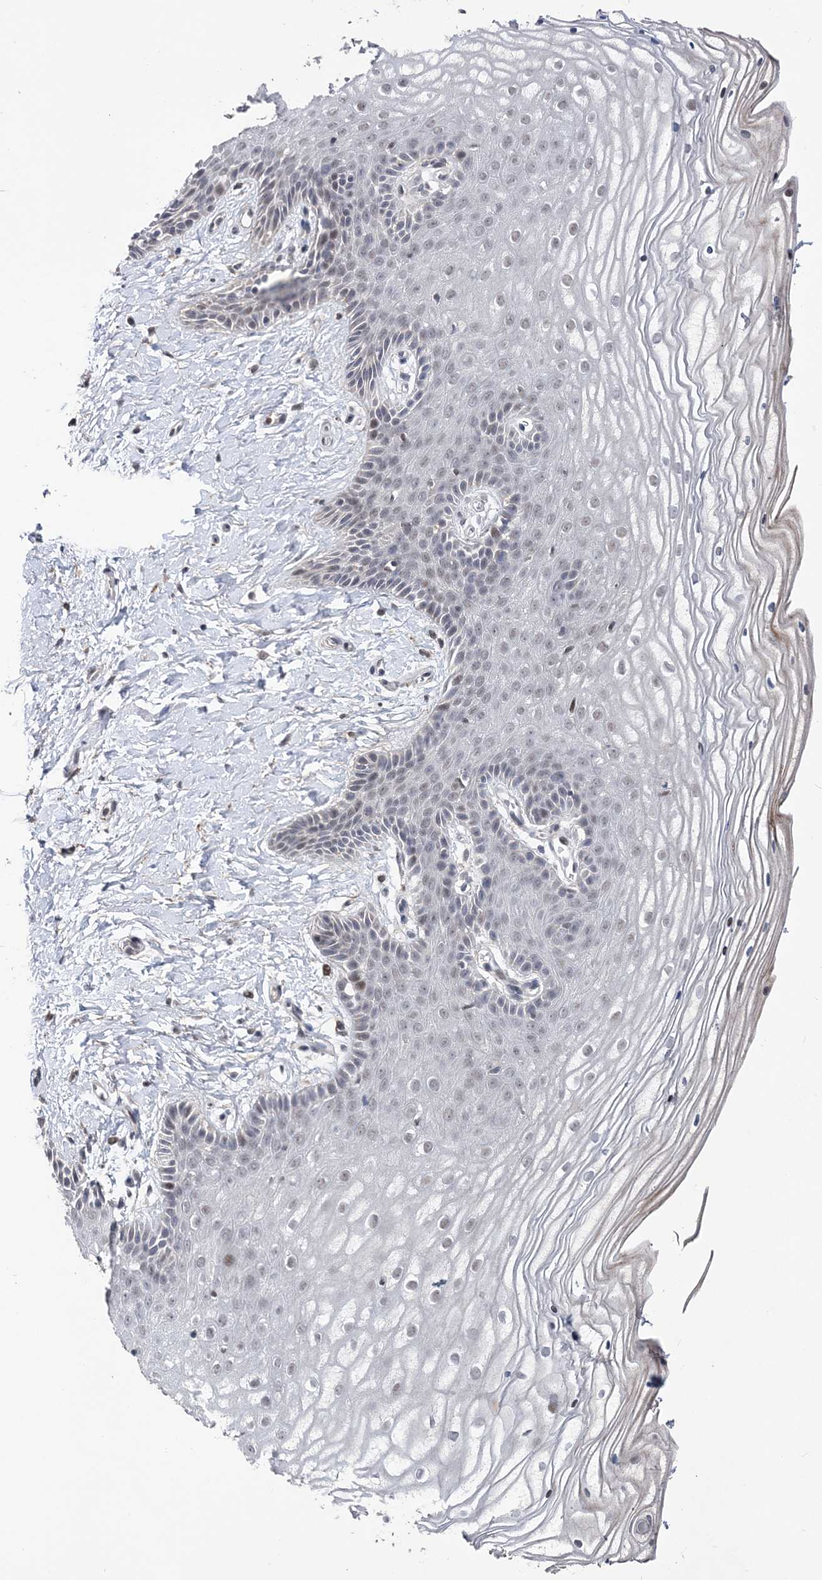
{"staining": {"intensity": "weak", "quantity": "<25%", "location": "nuclear"}, "tissue": "vagina", "cell_type": "Squamous epithelial cells", "image_type": "normal", "snomed": [{"axis": "morphology", "description": "Normal tissue, NOS"}, {"axis": "topography", "description": "Vagina"}, {"axis": "topography", "description": "Cervix"}], "caption": "An IHC image of unremarkable vagina is shown. There is no staining in squamous epithelial cells of vagina.", "gene": "BOD1L1", "patient": {"sex": "female", "age": 40}}